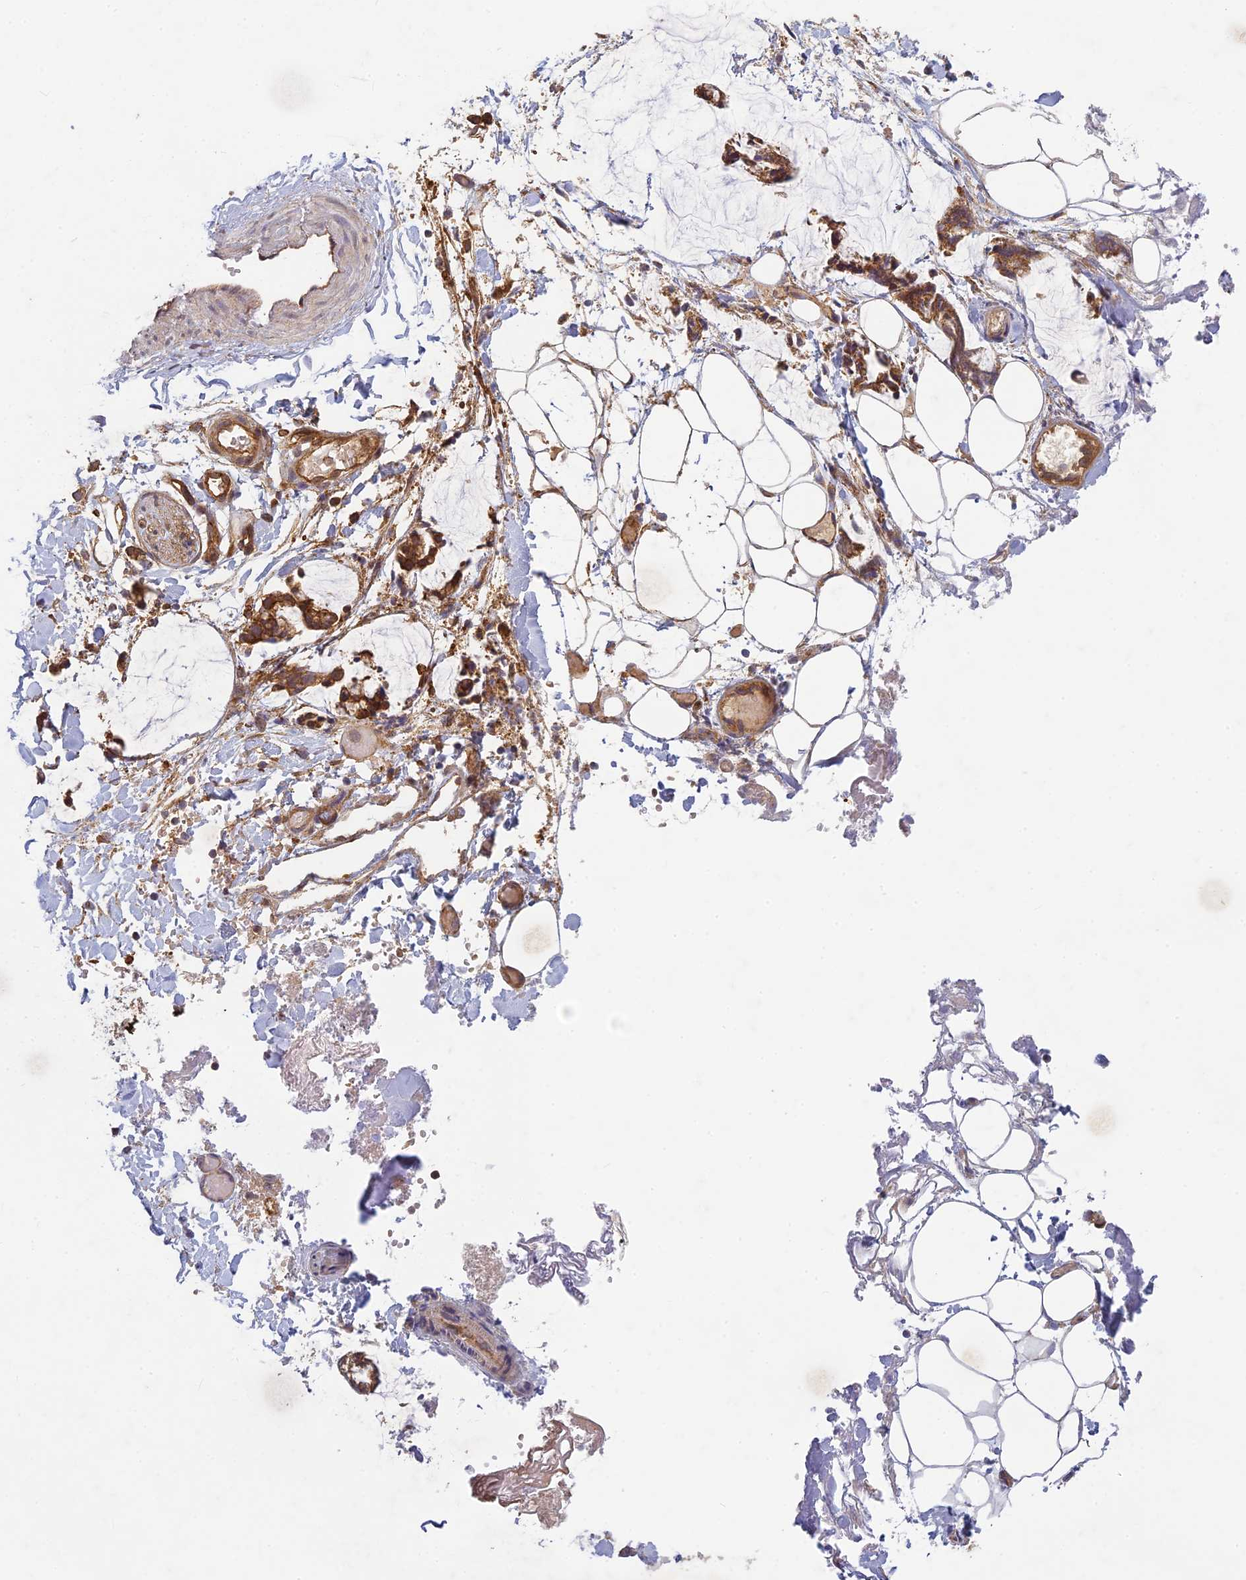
{"staining": {"intensity": "negative", "quantity": "none", "location": "none"}, "tissue": "adipose tissue", "cell_type": "Adipocytes", "image_type": "normal", "snomed": [{"axis": "morphology", "description": "Normal tissue, NOS"}, {"axis": "morphology", "description": "Adenocarcinoma, NOS"}, {"axis": "topography", "description": "Smooth muscle"}, {"axis": "topography", "description": "Colon"}], "caption": "Immunohistochemistry (IHC) image of unremarkable adipose tissue: adipose tissue stained with DAB (3,3'-diaminobenzidine) demonstrates no significant protein staining in adipocytes. (DAB (3,3'-diaminobenzidine) immunohistochemistry visualized using brightfield microscopy, high magnification).", "gene": "TCF25", "patient": {"sex": "male", "age": 14}}